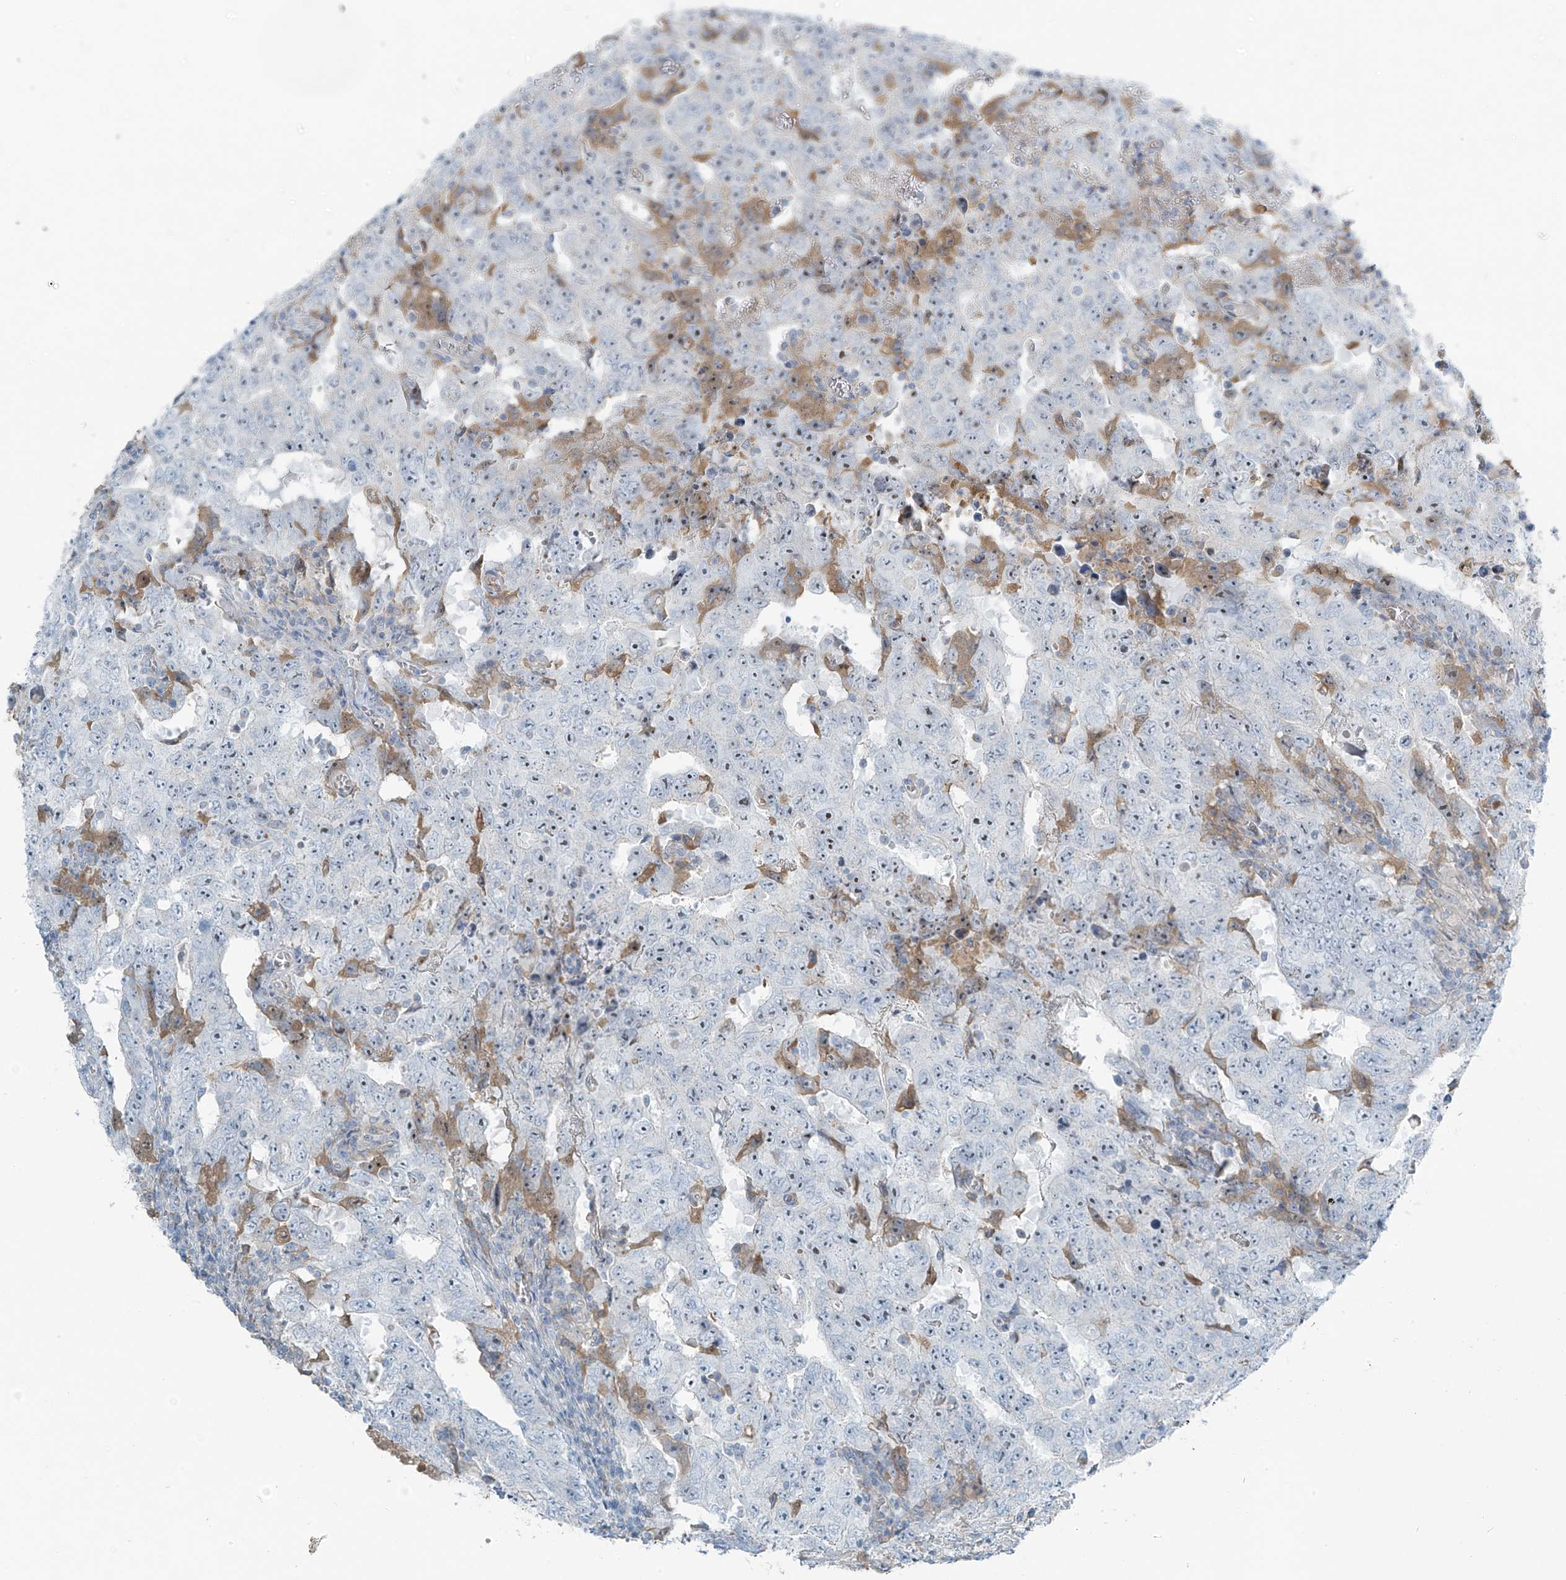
{"staining": {"intensity": "negative", "quantity": "none", "location": "none"}, "tissue": "testis cancer", "cell_type": "Tumor cells", "image_type": "cancer", "snomed": [{"axis": "morphology", "description": "Carcinoma, Embryonal, NOS"}, {"axis": "topography", "description": "Testis"}], "caption": "This is an immunohistochemistry micrograph of testis embryonal carcinoma. There is no expression in tumor cells.", "gene": "FAM131C", "patient": {"sex": "male", "age": 26}}